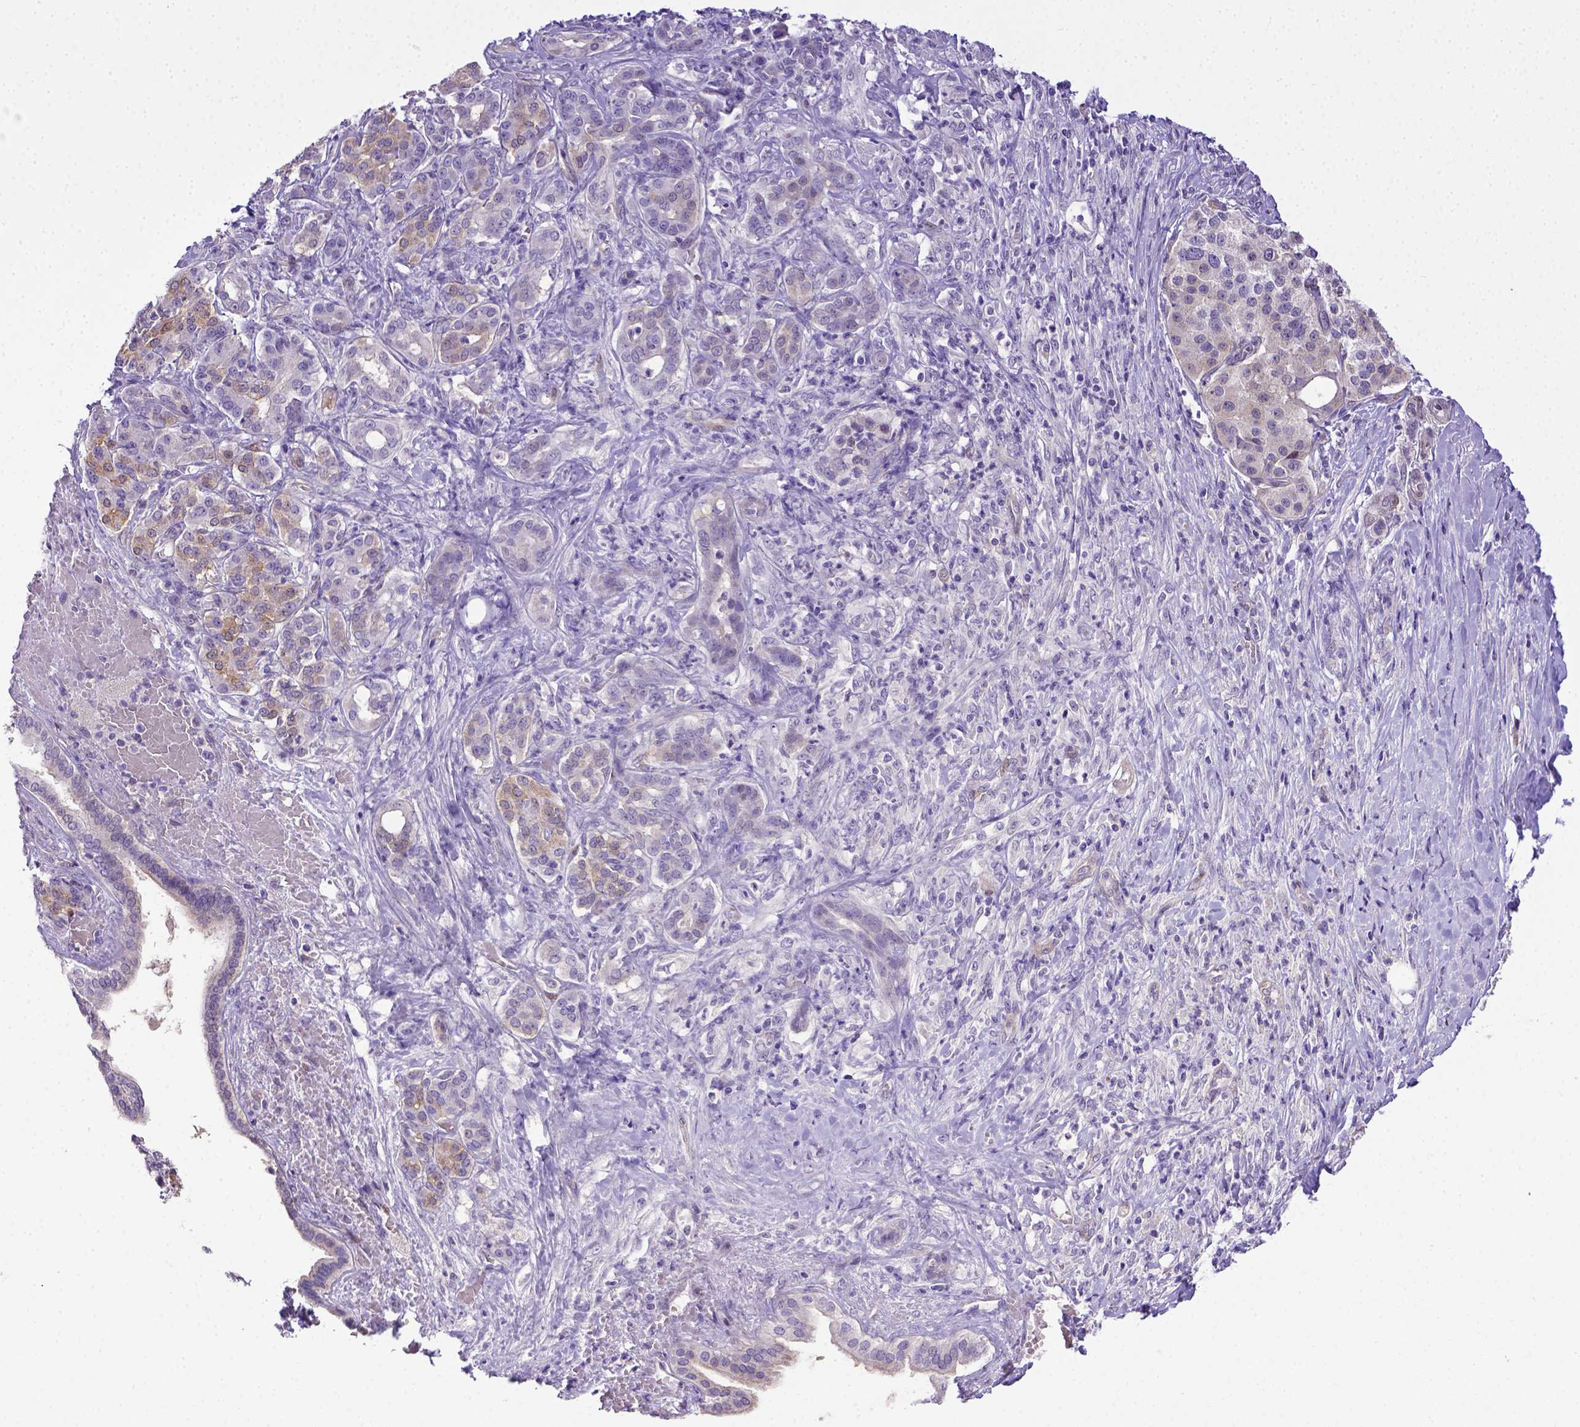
{"staining": {"intensity": "negative", "quantity": "none", "location": "none"}, "tissue": "pancreatic cancer", "cell_type": "Tumor cells", "image_type": "cancer", "snomed": [{"axis": "morphology", "description": "Normal tissue, NOS"}, {"axis": "morphology", "description": "Inflammation, NOS"}, {"axis": "morphology", "description": "Adenocarcinoma, NOS"}, {"axis": "topography", "description": "Pancreas"}], "caption": "This photomicrograph is of adenocarcinoma (pancreatic) stained with IHC to label a protein in brown with the nuclei are counter-stained blue. There is no expression in tumor cells.", "gene": "BTN1A1", "patient": {"sex": "male", "age": 57}}